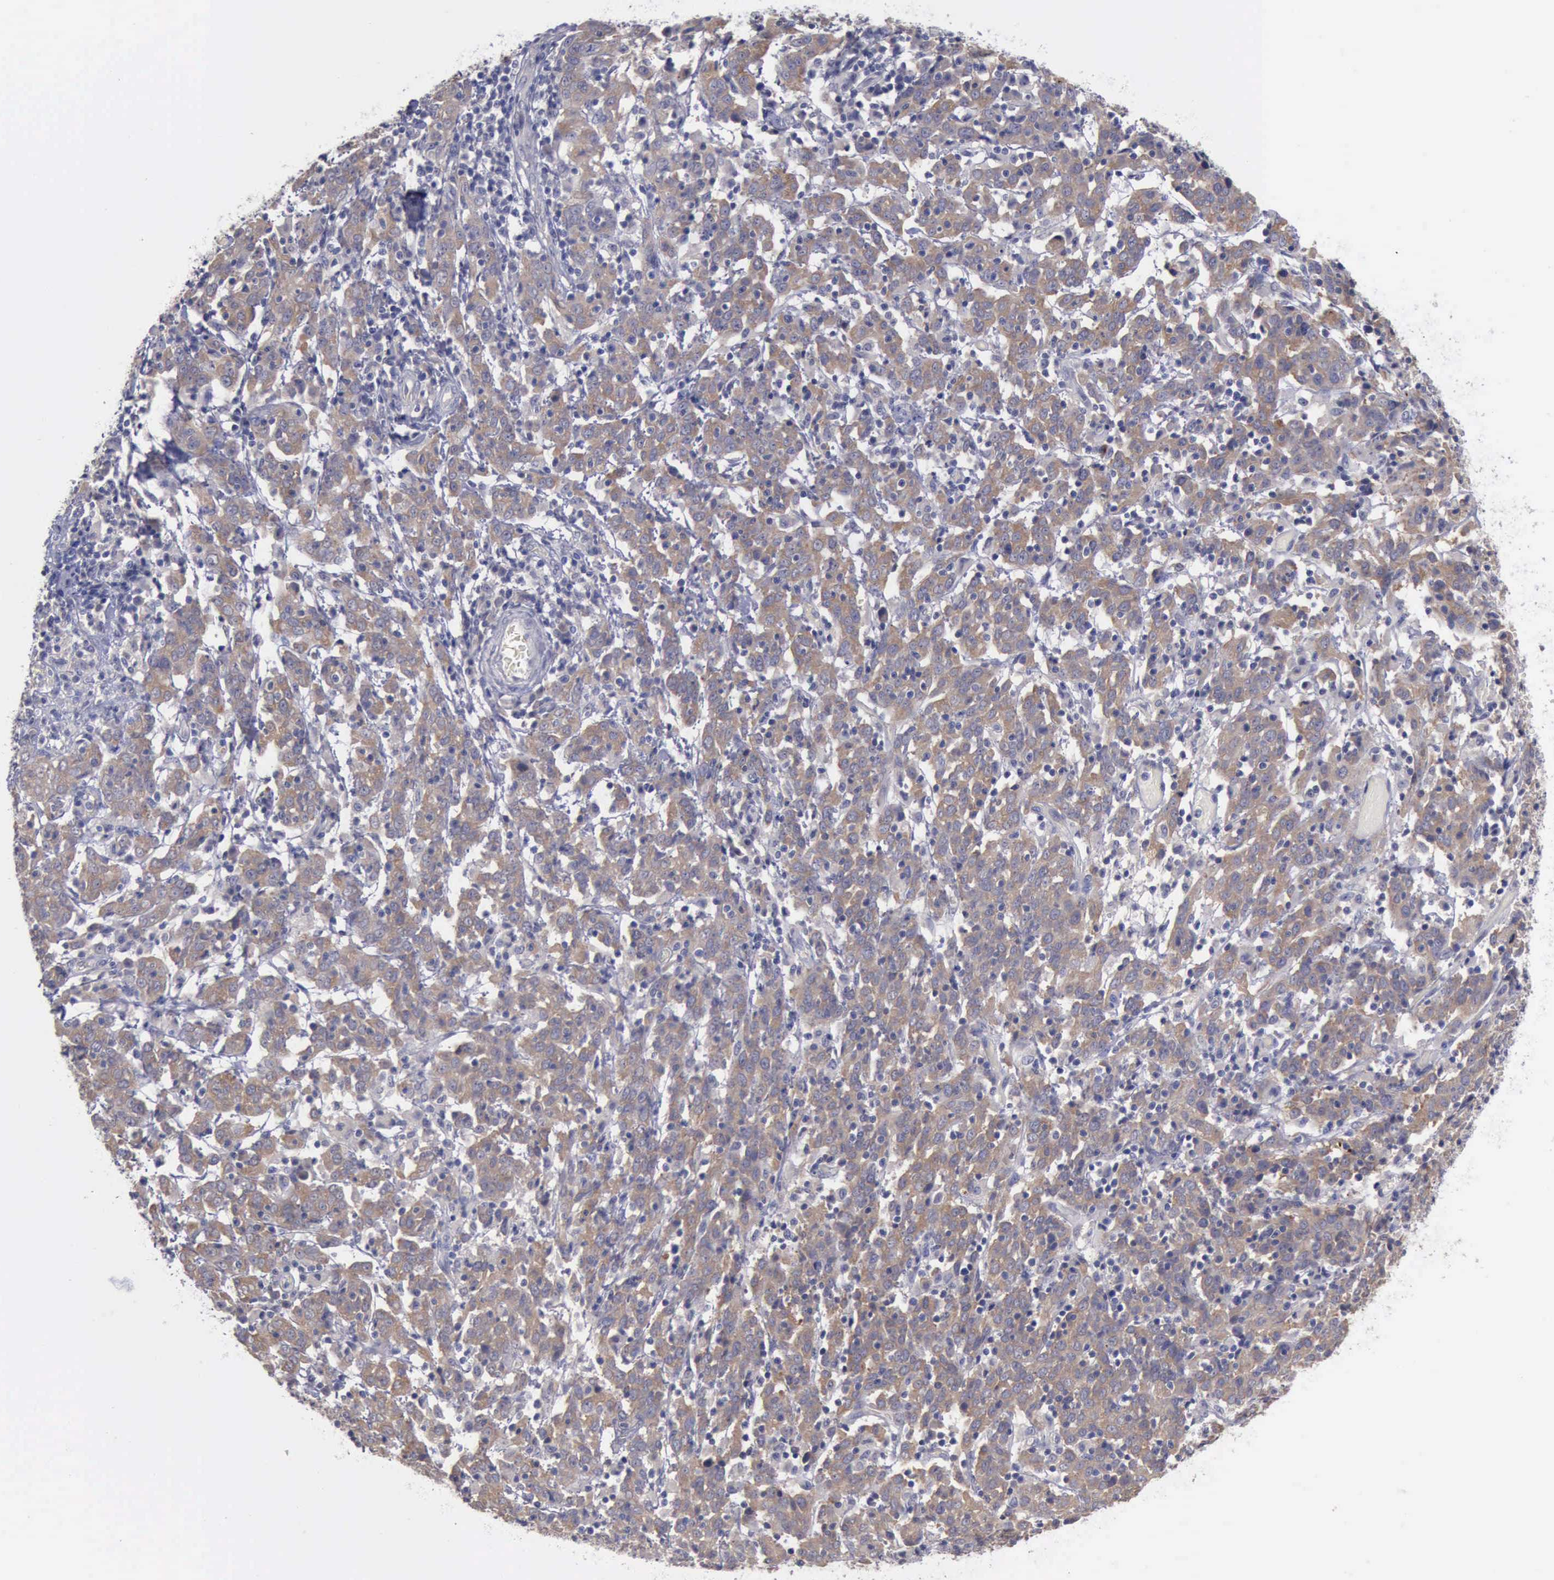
{"staining": {"intensity": "weak", "quantity": ">75%", "location": "cytoplasmic/membranous"}, "tissue": "cervical cancer", "cell_type": "Tumor cells", "image_type": "cancer", "snomed": [{"axis": "morphology", "description": "Normal tissue, NOS"}, {"axis": "morphology", "description": "Squamous cell carcinoma, NOS"}, {"axis": "topography", "description": "Cervix"}], "caption": "Cervical squamous cell carcinoma was stained to show a protein in brown. There is low levels of weak cytoplasmic/membranous expression in approximately >75% of tumor cells.", "gene": "PHKA1", "patient": {"sex": "female", "age": 67}}